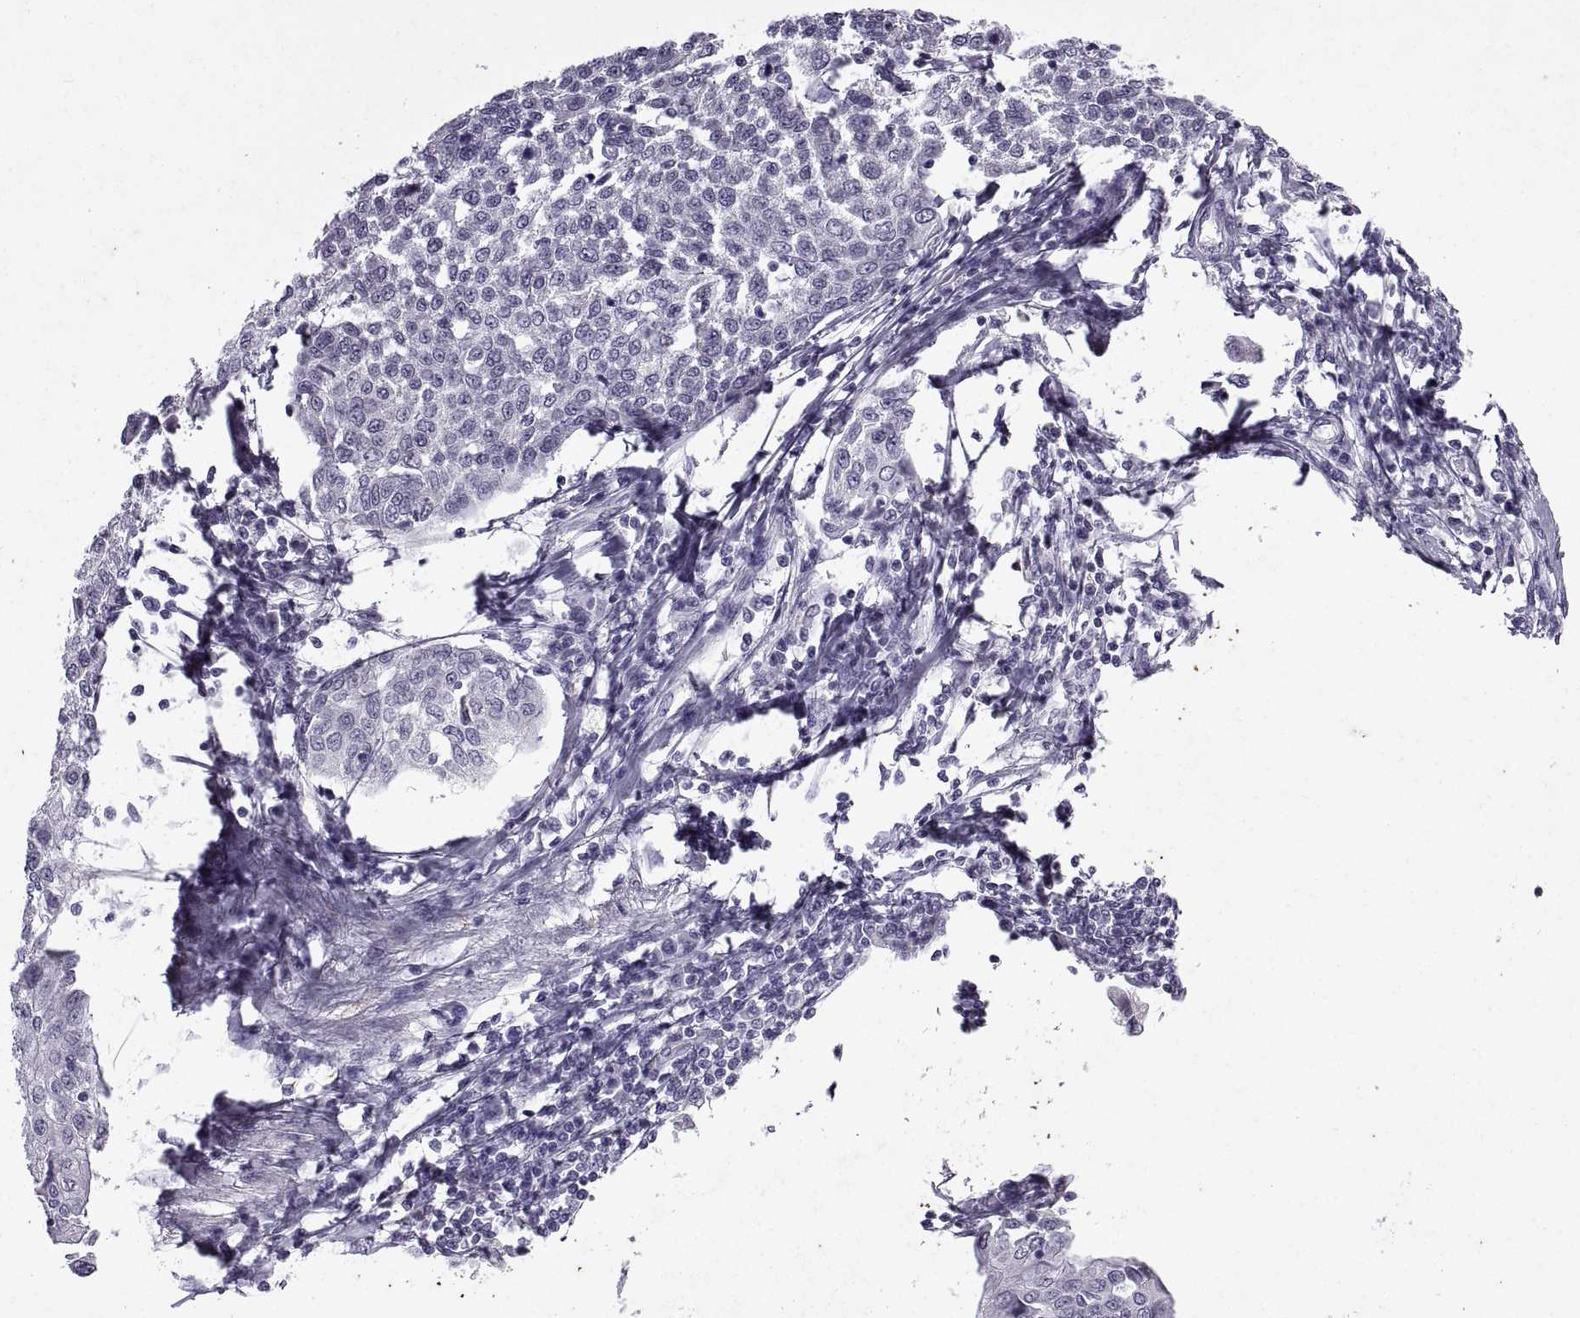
{"staining": {"intensity": "negative", "quantity": "none", "location": "none"}, "tissue": "cervical cancer", "cell_type": "Tumor cells", "image_type": "cancer", "snomed": [{"axis": "morphology", "description": "Squamous cell carcinoma, NOS"}, {"axis": "topography", "description": "Cervix"}], "caption": "This image is of squamous cell carcinoma (cervical) stained with immunohistochemistry (IHC) to label a protein in brown with the nuclei are counter-stained blue. There is no expression in tumor cells.", "gene": "SINHCAF", "patient": {"sex": "female", "age": 34}}